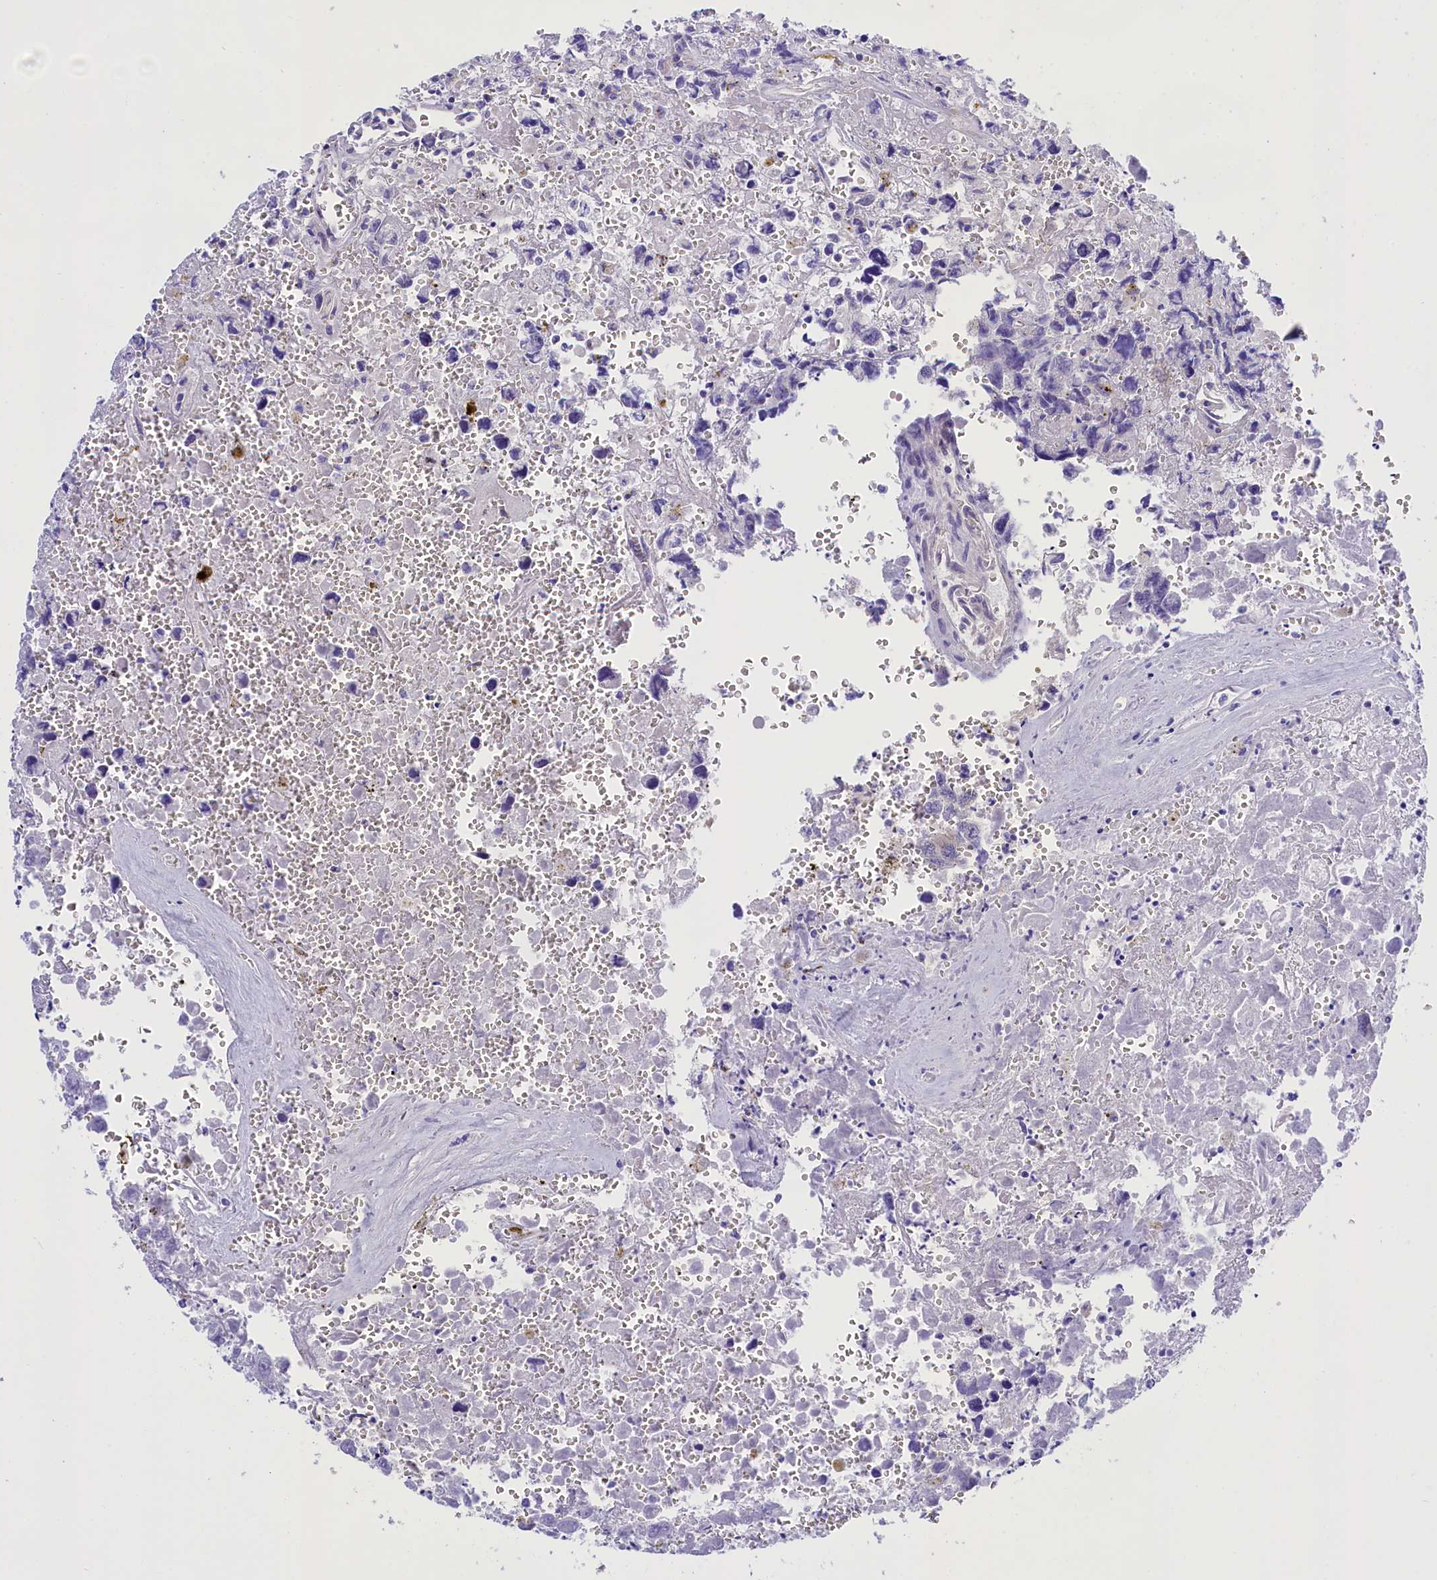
{"staining": {"intensity": "negative", "quantity": "none", "location": "none"}, "tissue": "testis cancer", "cell_type": "Tumor cells", "image_type": "cancer", "snomed": [{"axis": "morphology", "description": "Carcinoma, Embryonal, NOS"}, {"axis": "topography", "description": "Testis"}], "caption": "DAB immunohistochemical staining of human testis cancer (embryonal carcinoma) displays no significant expression in tumor cells.", "gene": "PPP1R13L", "patient": {"sex": "male", "age": 31}}